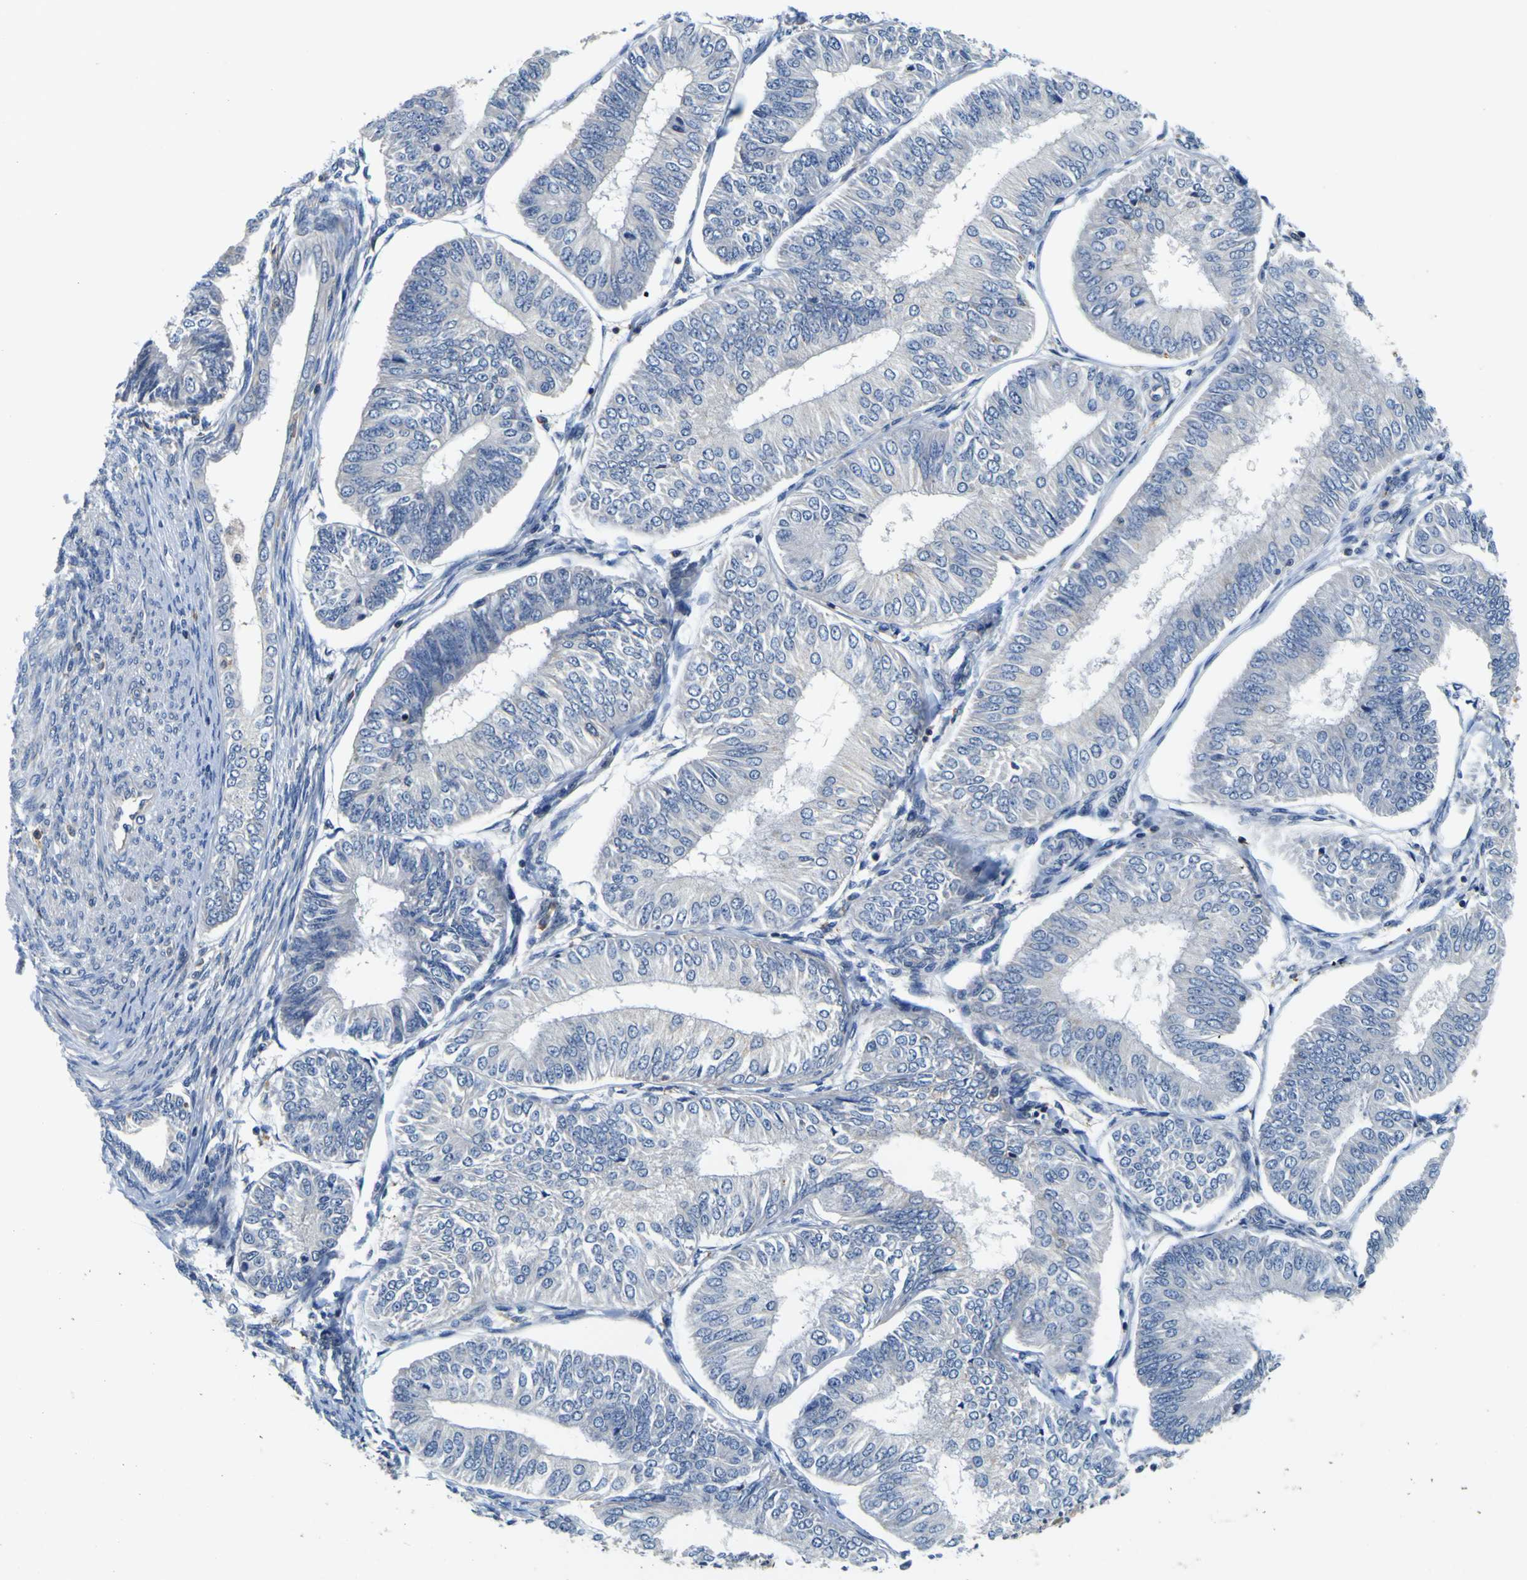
{"staining": {"intensity": "negative", "quantity": "none", "location": "none"}, "tissue": "endometrial cancer", "cell_type": "Tumor cells", "image_type": "cancer", "snomed": [{"axis": "morphology", "description": "Adenocarcinoma, NOS"}, {"axis": "topography", "description": "Endometrium"}], "caption": "Immunohistochemistry photomicrograph of human endometrial cancer (adenocarcinoma) stained for a protein (brown), which exhibits no staining in tumor cells.", "gene": "TNIK", "patient": {"sex": "female", "age": 58}}